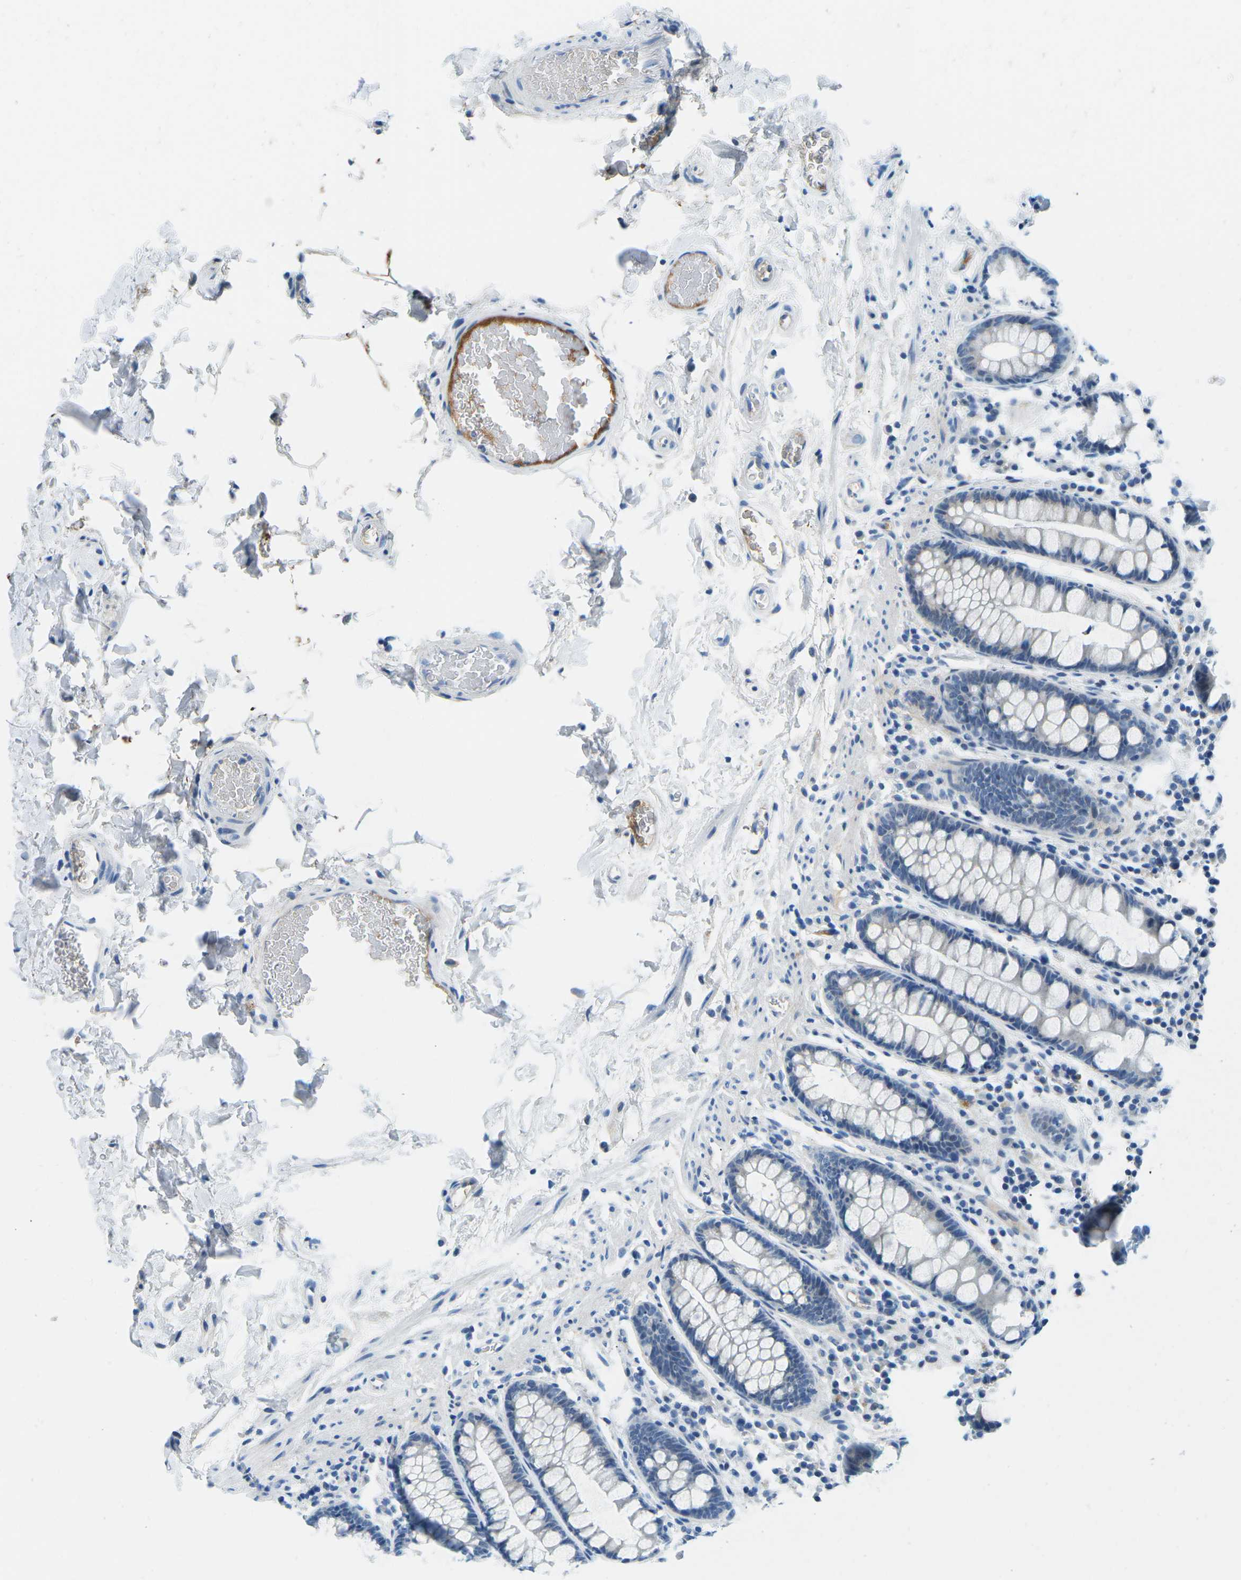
{"staining": {"intensity": "negative", "quantity": "none", "location": "none"}, "tissue": "colon", "cell_type": "Endothelial cells", "image_type": "normal", "snomed": [{"axis": "morphology", "description": "Normal tissue, NOS"}, {"axis": "topography", "description": "Colon"}], "caption": "DAB (3,3'-diaminobenzidine) immunohistochemical staining of benign colon reveals no significant expression in endothelial cells.", "gene": "CFB", "patient": {"sex": "female", "age": 80}}